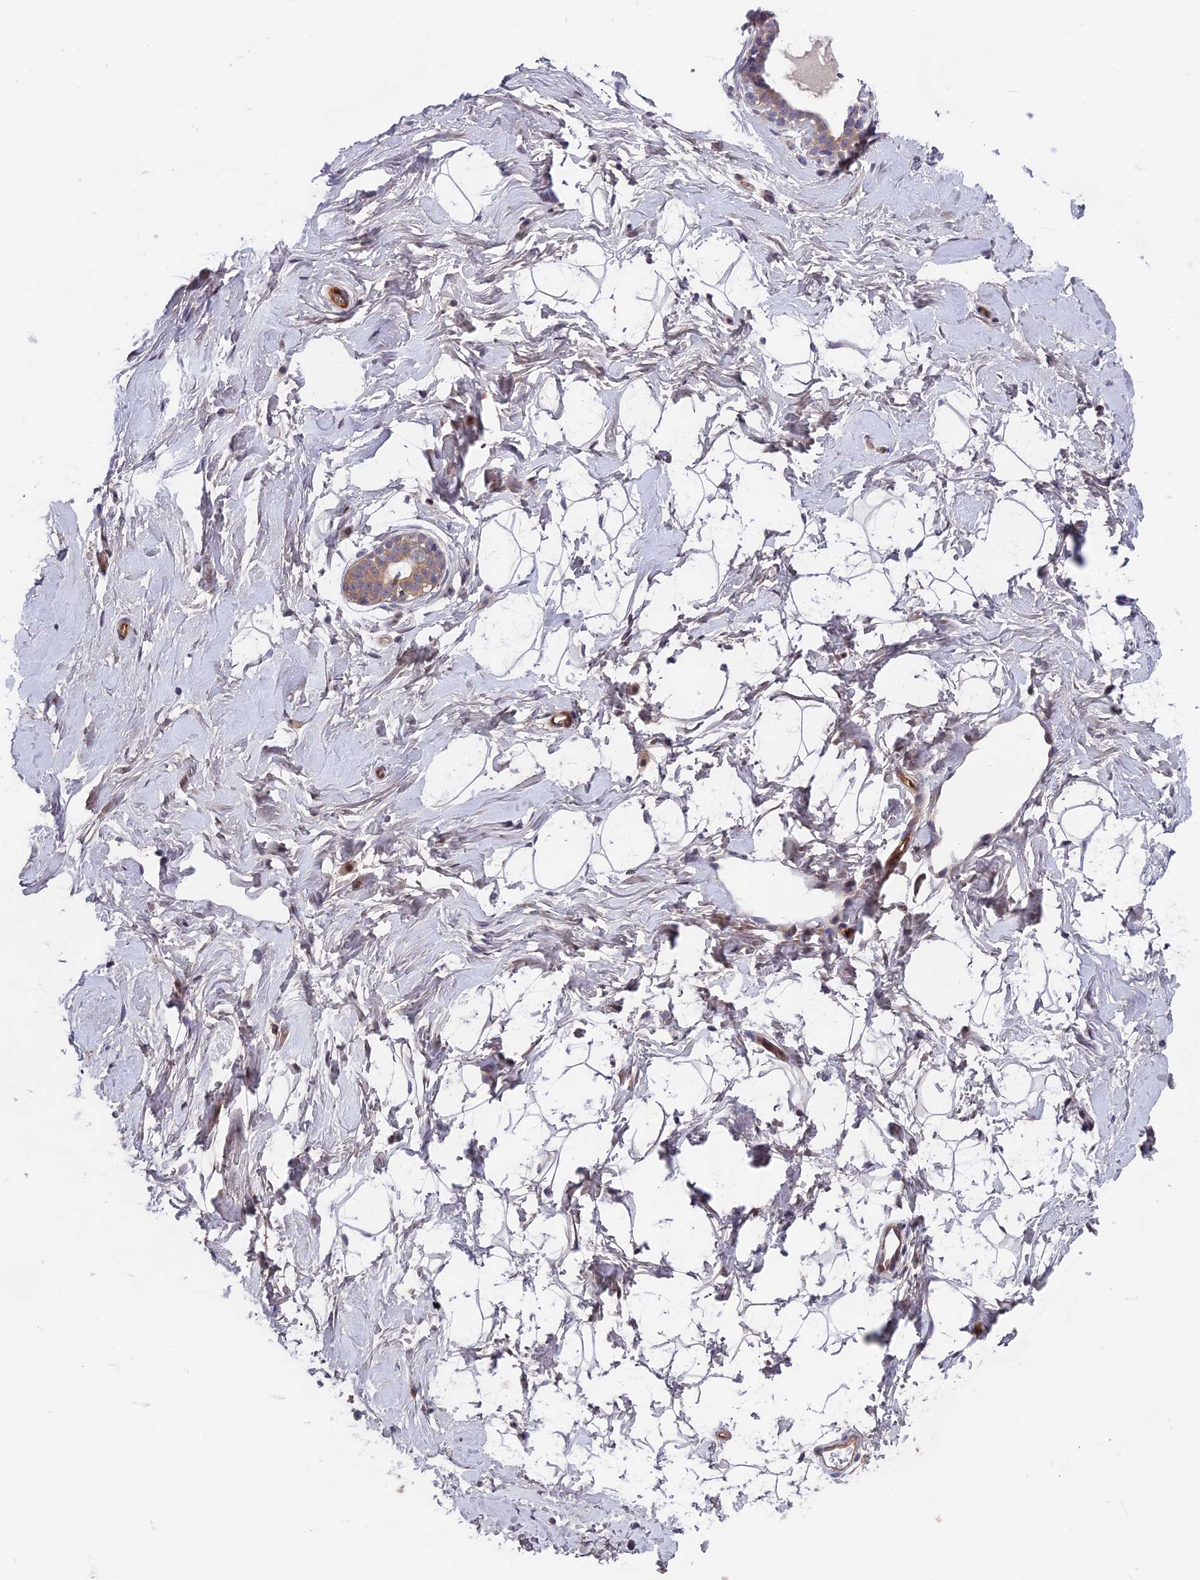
{"staining": {"intensity": "negative", "quantity": "none", "location": "none"}, "tissue": "breast", "cell_type": "Adipocytes", "image_type": "normal", "snomed": [{"axis": "morphology", "description": "Normal tissue, NOS"}, {"axis": "morphology", "description": "Adenoma, NOS"}, {"axis": "topography", "description": "Breast"}], "caption": "Immunohistochemistry (IHC) of benign breast demonstrates no positivity in adipocytes.", "gene": "MAST2", "patient": {"sex": "female", "age": 23}}